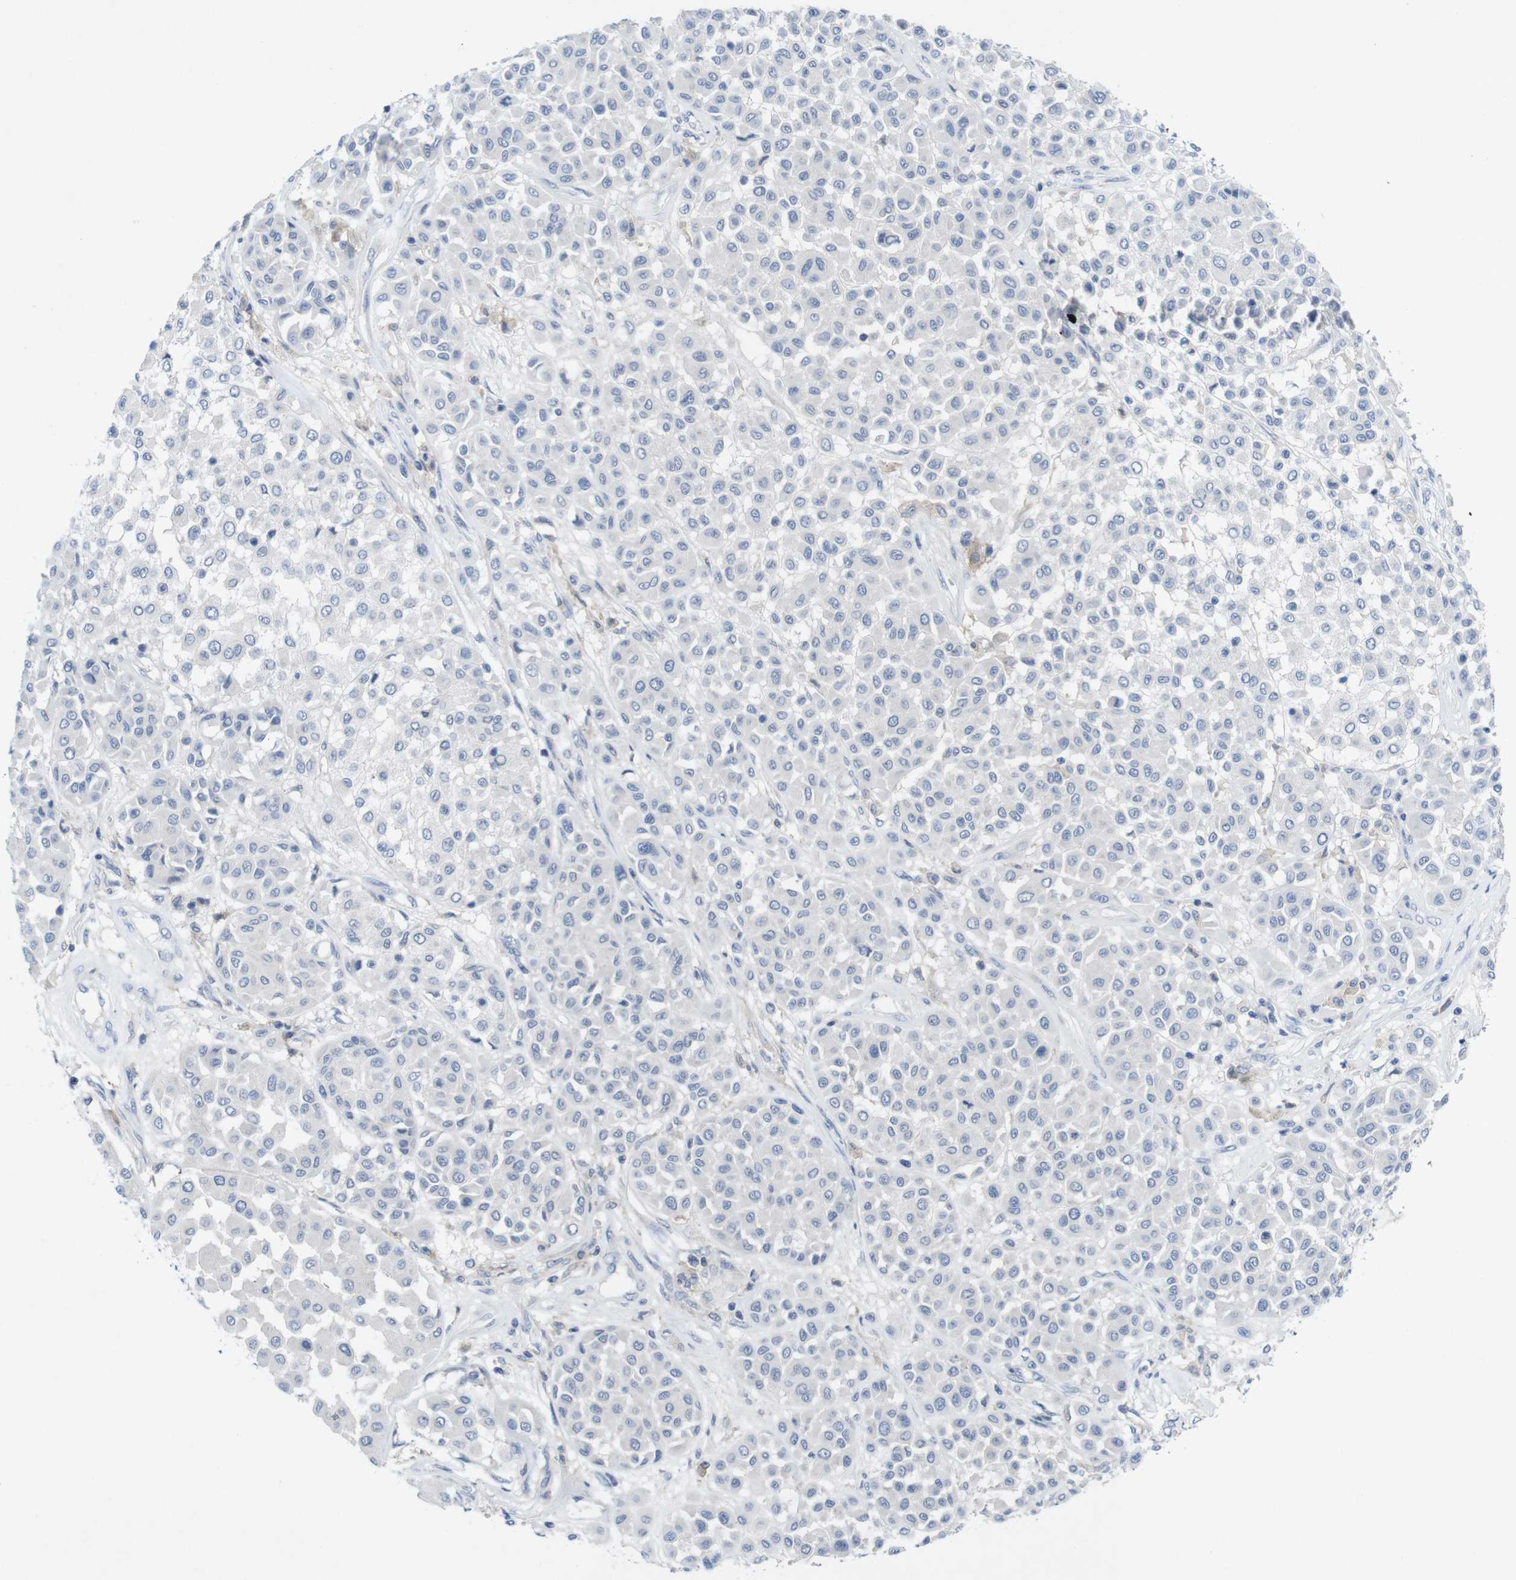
{"staining": {"intensity": "negative", "quantity": "none", "location": "none"}, "tissue": "melanoma", "cell_type": "Tumor cells", "image_type": "cancer", "snomed": [{"axis": "morphology", "description": "Malignant melanoma, Metastatic site"}, {"axis": "topography", "description": "Soft tissue"}], "caption": "Immunohistochemistry of human malignant melanoma (metastatic site) demonstrates no staining in tumor cells.", "gene": "SLAMF7", "patient": {"sex": "male", "age": 41}}